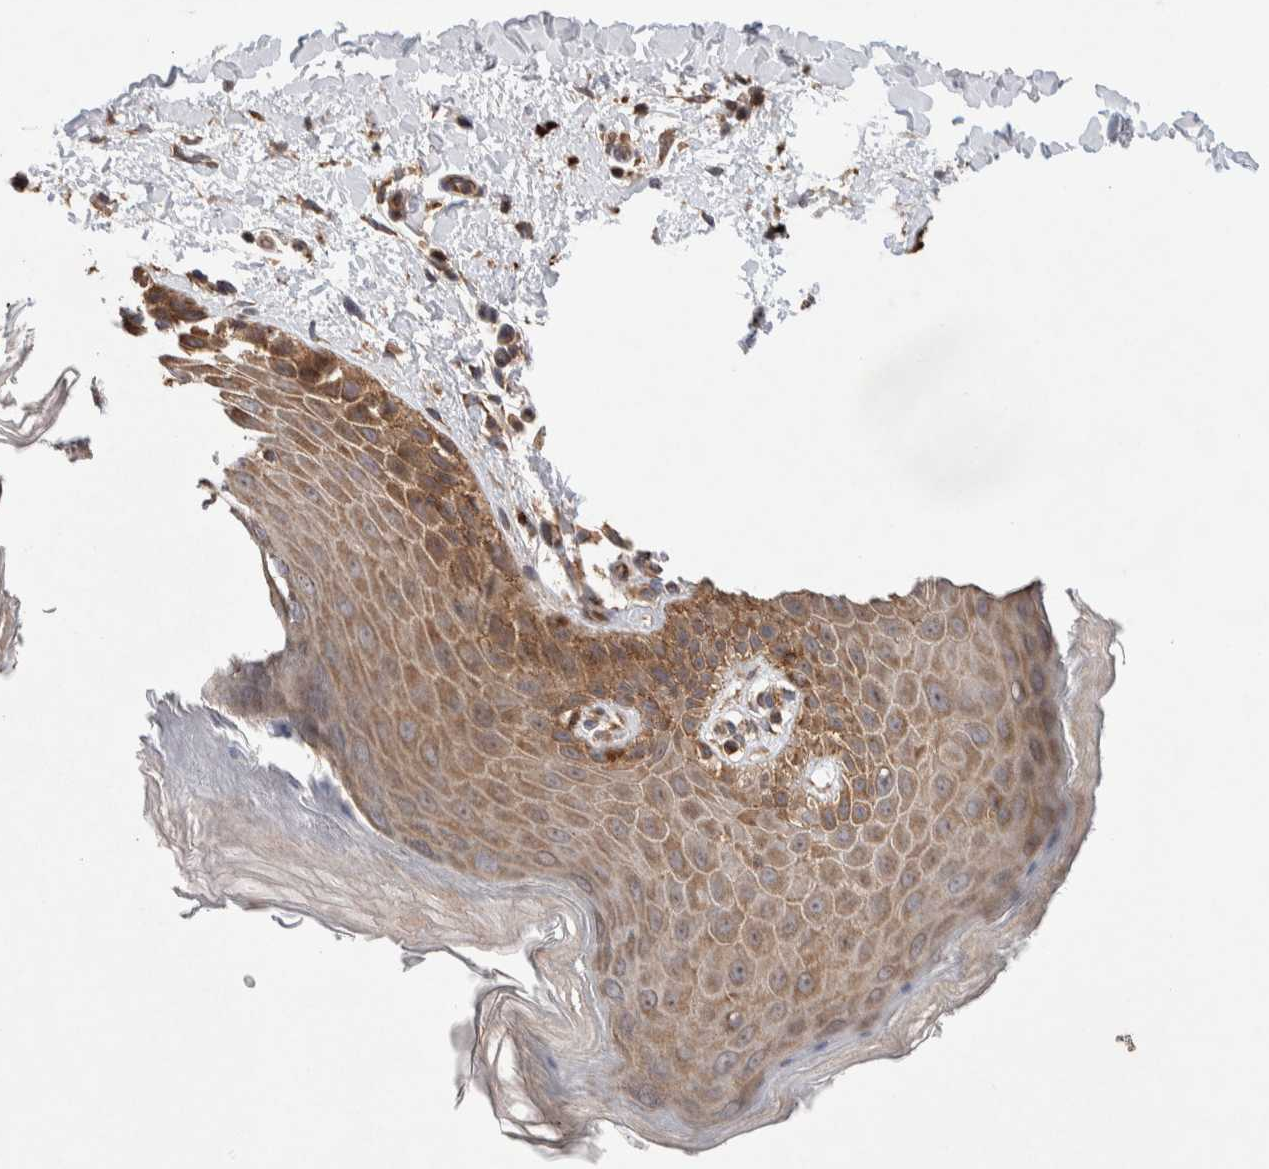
{"staining": {"intensity": "moderate", "quantity": "25%-75%", "location": "cytoplasmic/membranous"}, "tissue": "skin", "cell_type": "Epidermal cells", "image_type": "normal", "snomed": [{"axis": "morphology", "description": "Normal tissue, NOS"}, {"axis": "topography", "description": "Anal"}, {"axis": "topography", "description": "Peripheral nerve tissue"}], "caption": "Skin stained with DAB immunohistochemistry reveals medium levels of moderate cytoplasmic/membranous staining in approximately 25%-75% of epidermal cells.", "gene": "LZTS1", "patient": {"sex": "male", "age": 44}}